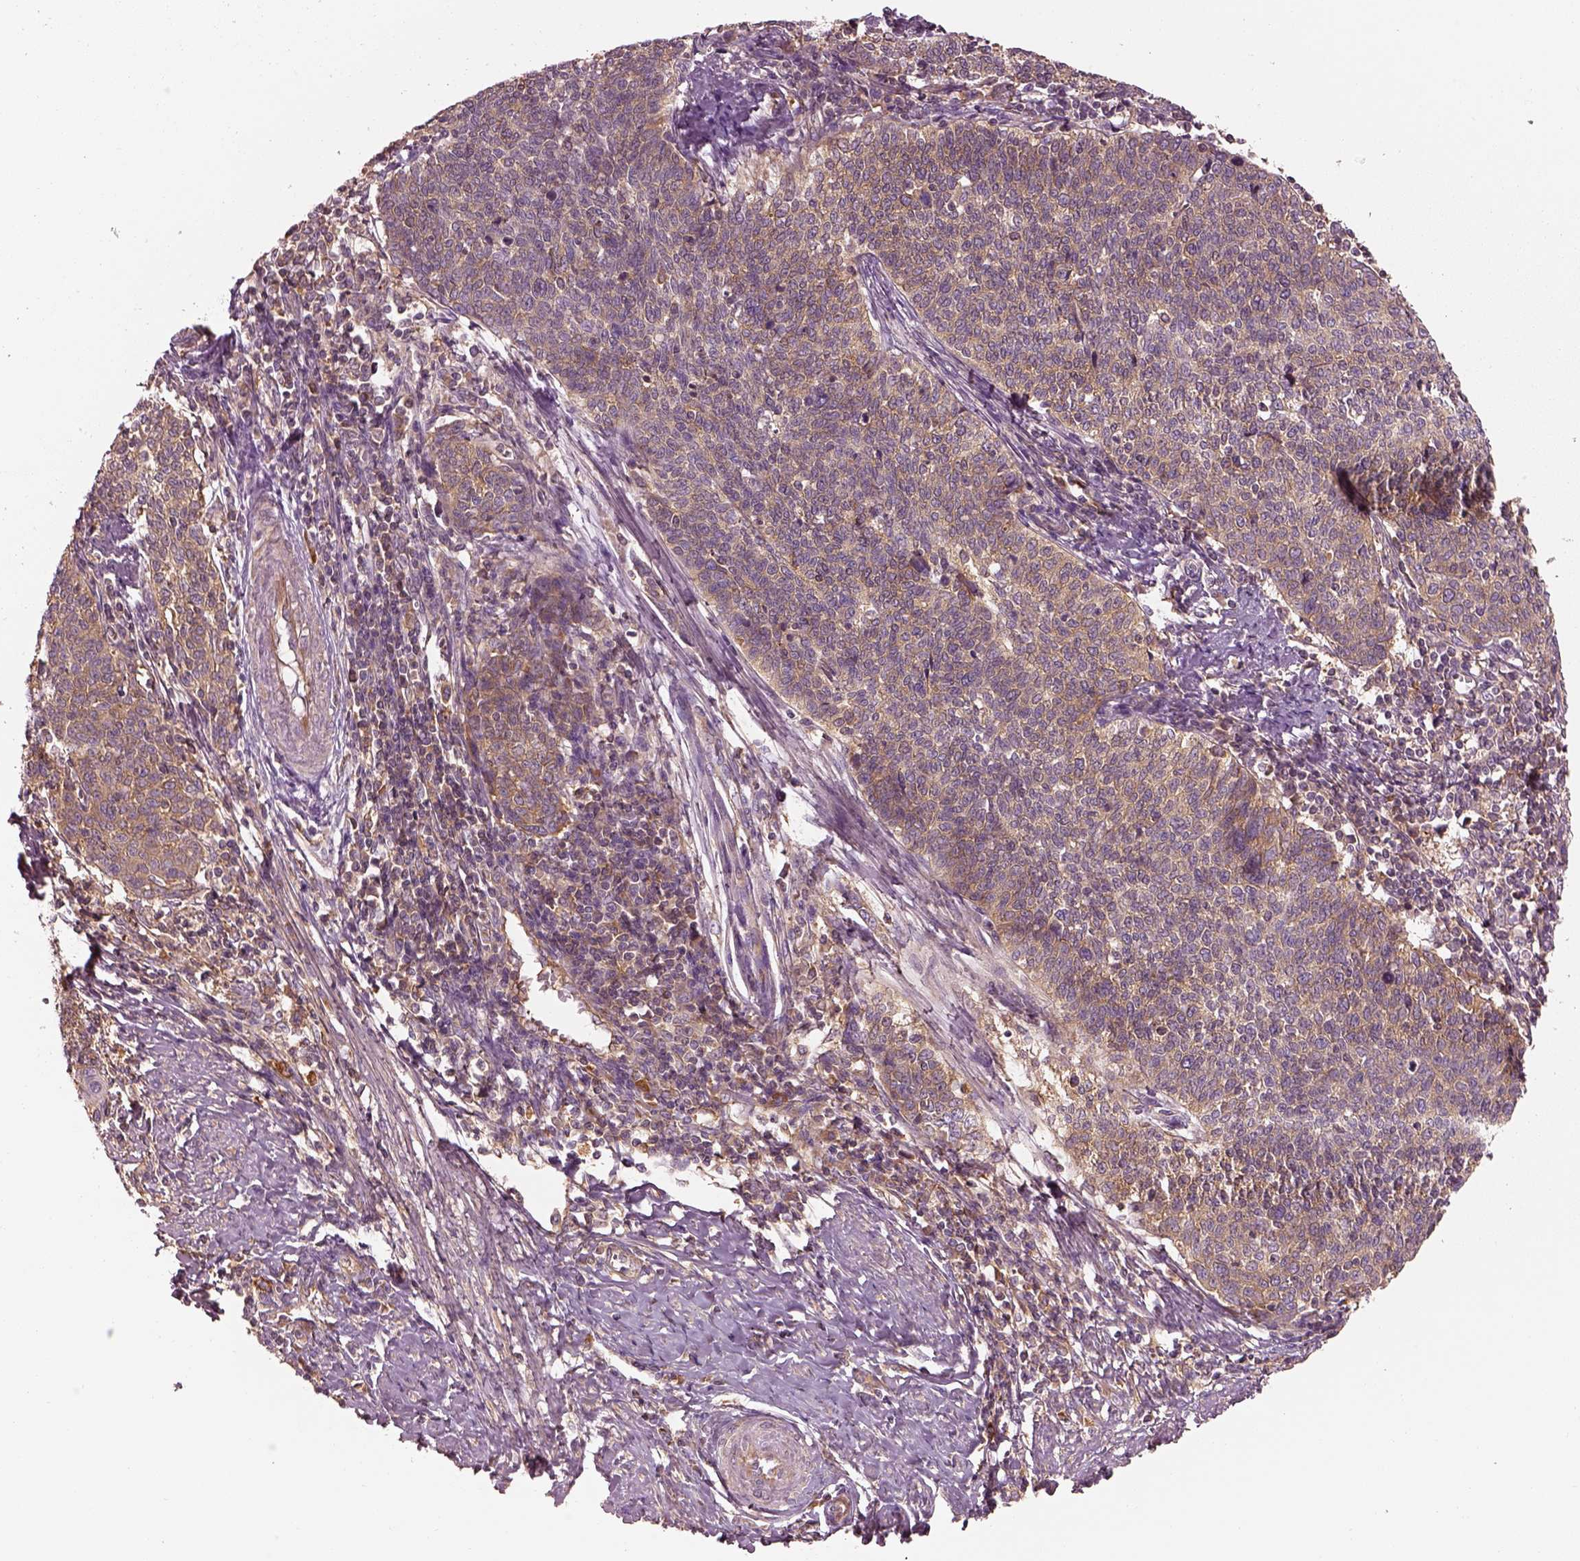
{"staining": {"intensity": "weak", "quantity": ">75%", "location": "cytoplasmic/membranous"}, "tissue": "cervical cancer", "cell_type": "Tumor cells", "image_type": "cancer", "snomed": [{"axis": "morphology", "description": "Squamous cell carcinoma, NOS"}, {"axis": "topography", "description": "Cervix"}], "caption": "Immunohistochemistry (IHC) micrograph of human squamous cell carcinoma (cervical) stained for a protein (brown), which reveals low levels of weak cytoplasmic/membranous expression in about >75% of tumor cells.", "gene": "CAD", "patient": {"sex": "female", "age": 39}}